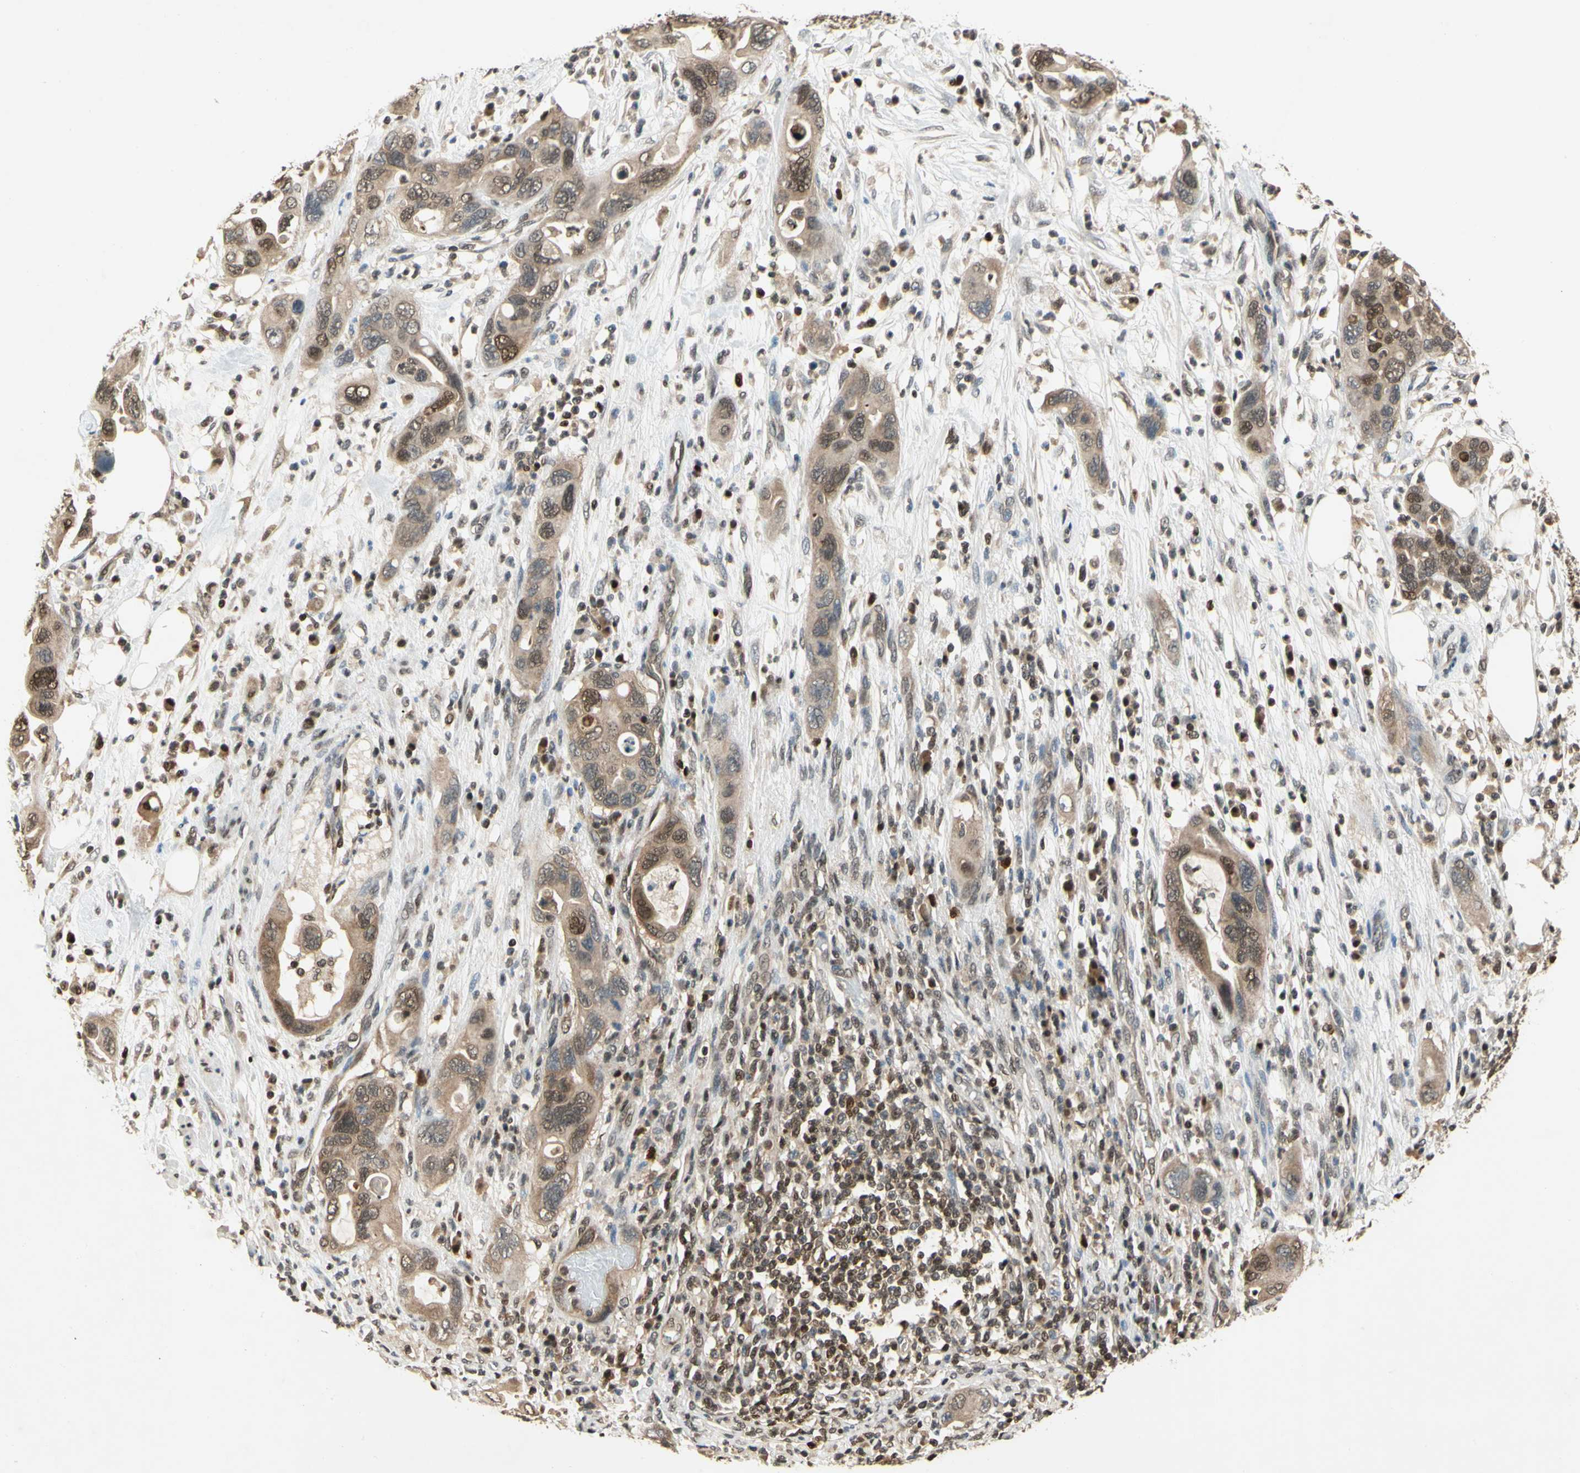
{"staining": {"intensity": "moderate", "quantity": ">75%", "location": "cytoplasmic/membranous"}, "tissue": "pancreatic cancer", "cell_type": "Tumor cells", "image_type": "cancer", "snomed": [{"axis": "morphology", "description": "Adenocarcinoma, NOS"}, {"axis": "topography", "description": "Pancreas"}], "caption": "A high-resolution photomicrograph shows immunohistochemistry staining of pancreatic cancer, which exhibits moderate cytoplasmic/membranous staining in approximately >75% of tumor cells.", "gene": "GSR", "patient": {"sex": "female", "age": 71}}